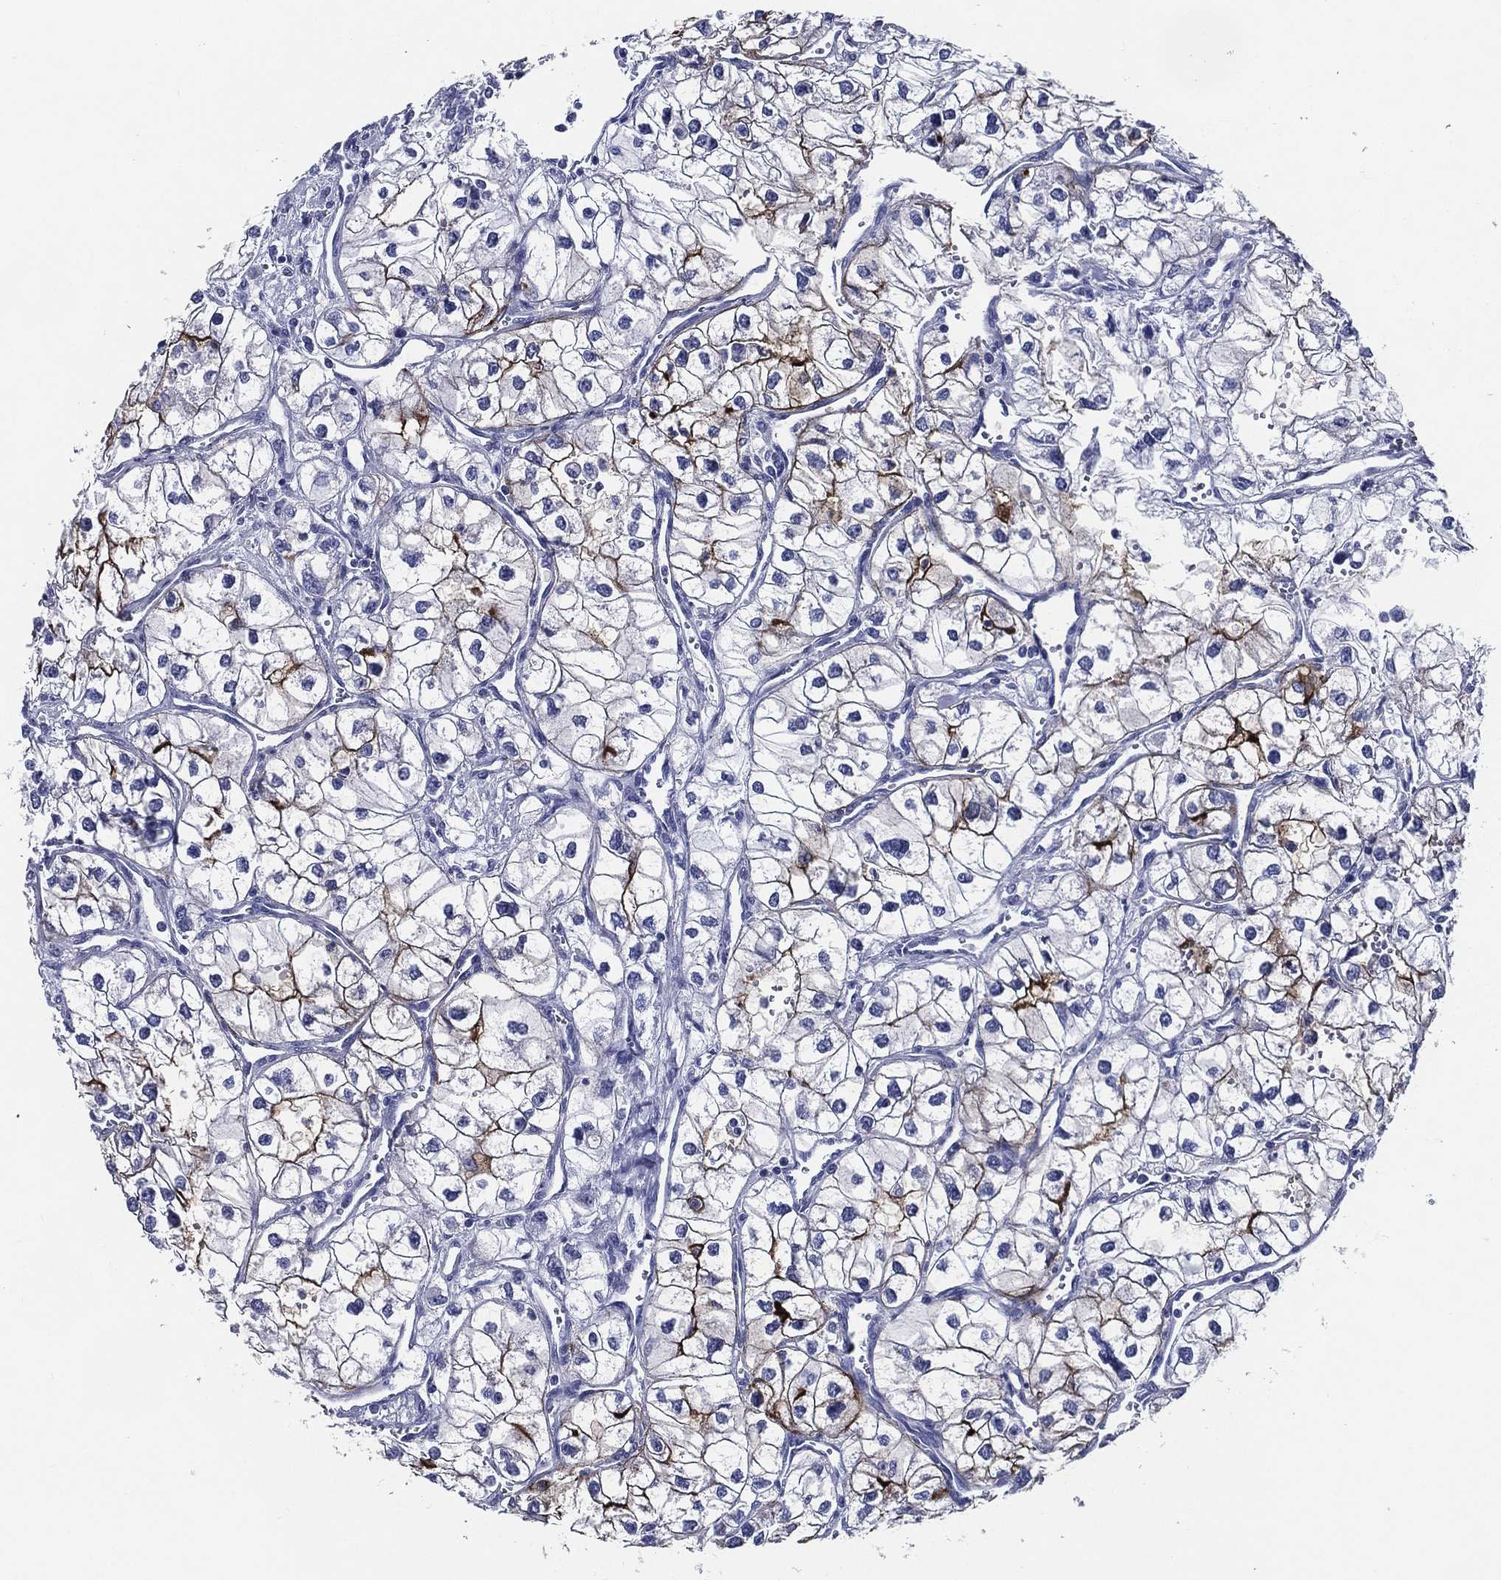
{"staining": {"intensity": "strong", "quantity": "<25%", "location": "cytoplasmic/membranous"}, "tissue": "renal cancer", "cell_type": "Tumor cells", "image_type": "cancer", "snomed": [{"axis": "morphology", "description": "Adenocarcinoma, NOS"}, {"axis": "topography", "description": "Kidney"}], "caption": "A histopathology image of adenocarcinoma (renal) stained for a protein reveals strong cytoplasmic/membranous brown staining in tumor cells. The staining was performed using DAB (3,3'-diaminobenzidine), with brown indicating positive protein expression. Nuclei are stained blue with hematoxylin.", "gene": "ACE2", "patient": {"sex": "male", "age": 59}}